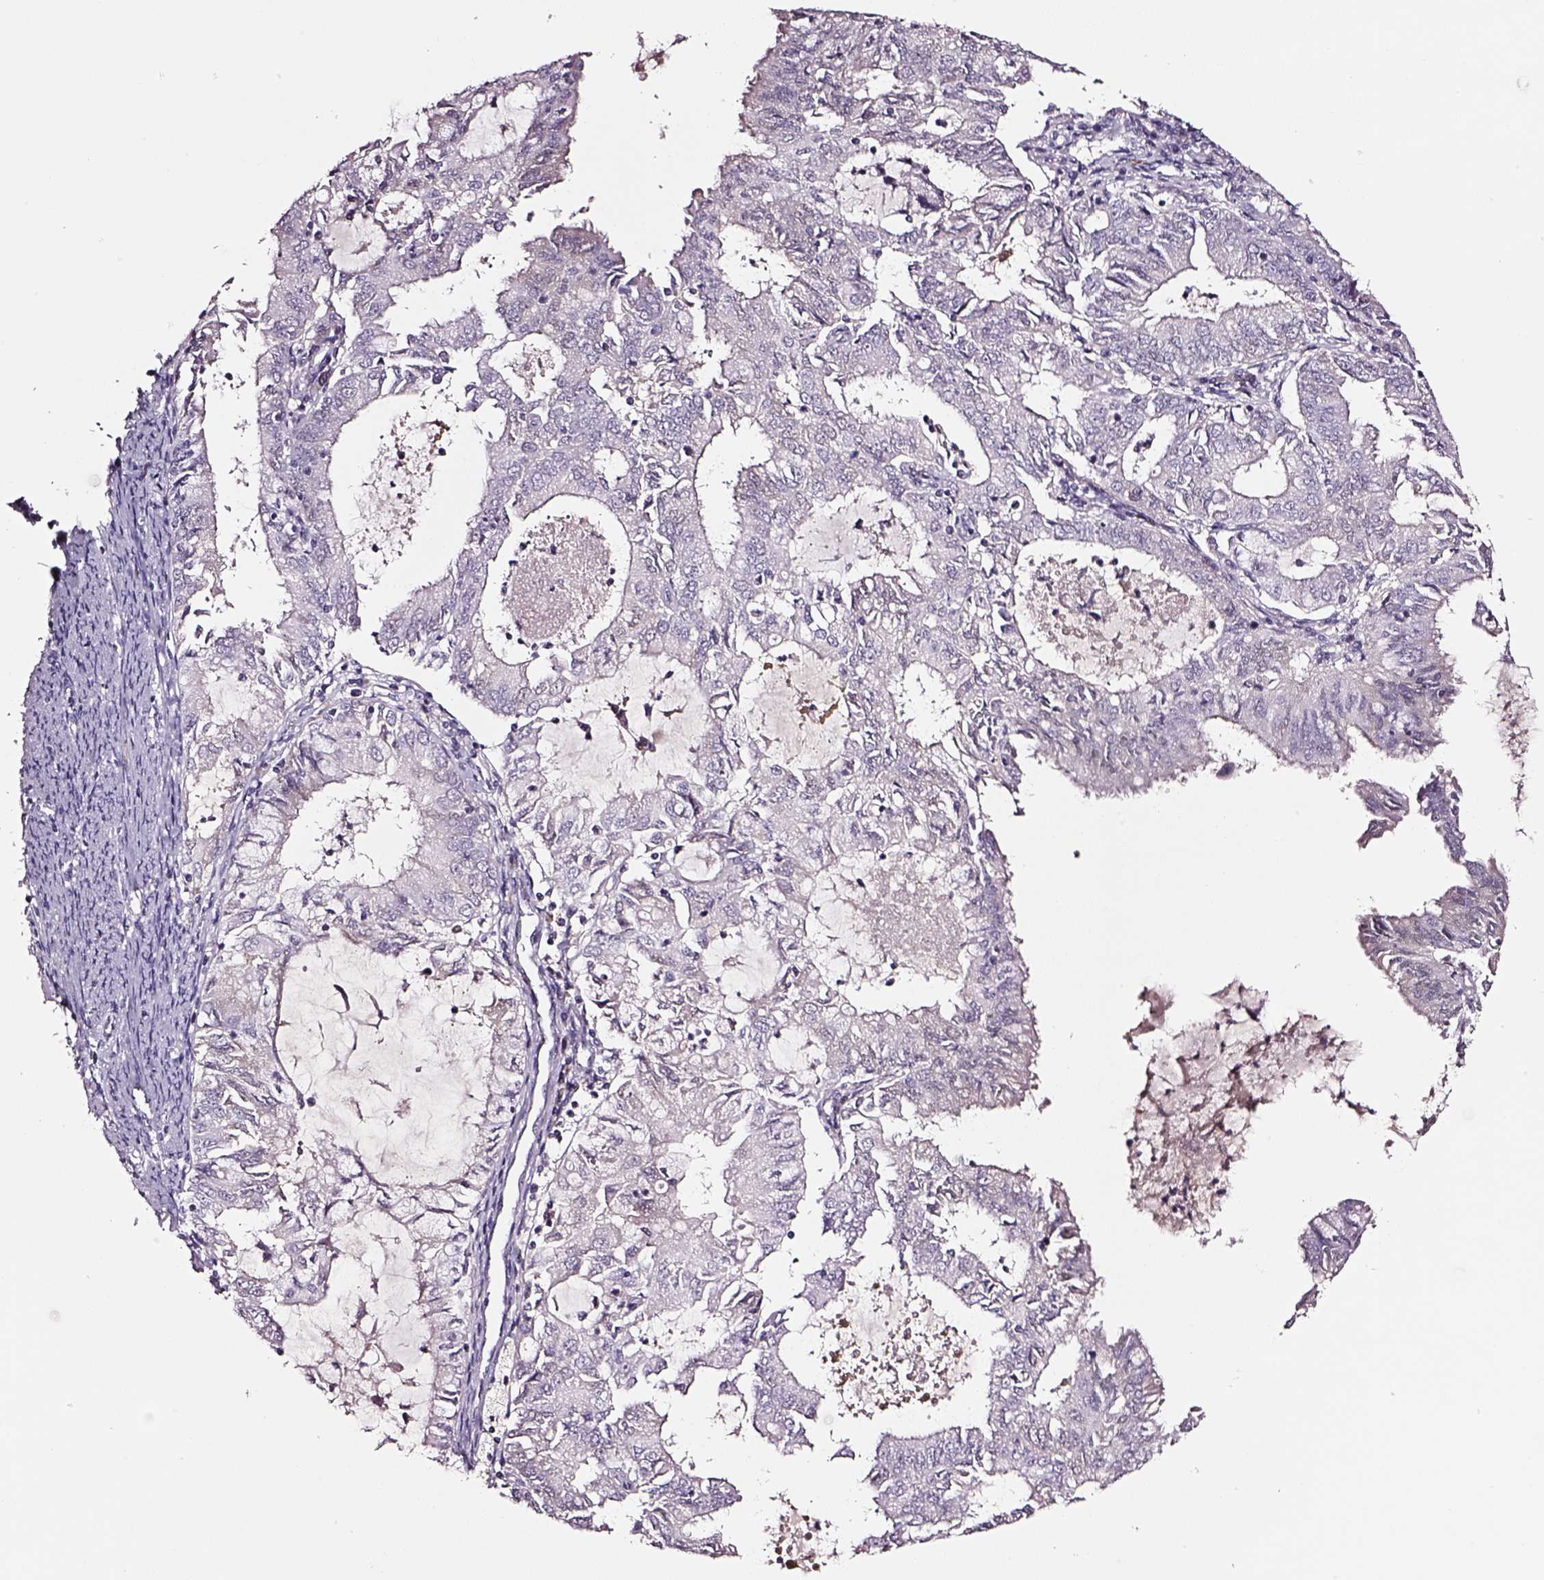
{"staining": {"intensity": "negative", "quantity": "none", "location": "none"}, "tissue": "endometrial cancer", "cell_type": "Tumor cells", "image_type": "cancer", "snomed": [{"axis": "morphology", "description": "Adenocarcinoma, NOS"}, {"axis": "topography", "description": "Endometrium"}], "caption": "Endometrial adenocarcinoma was stained to show a protein in brown. There is no significant positivity in tumor cells.", "gene": "SMIM17", "patient": {"sex": "female", "age": 57}}